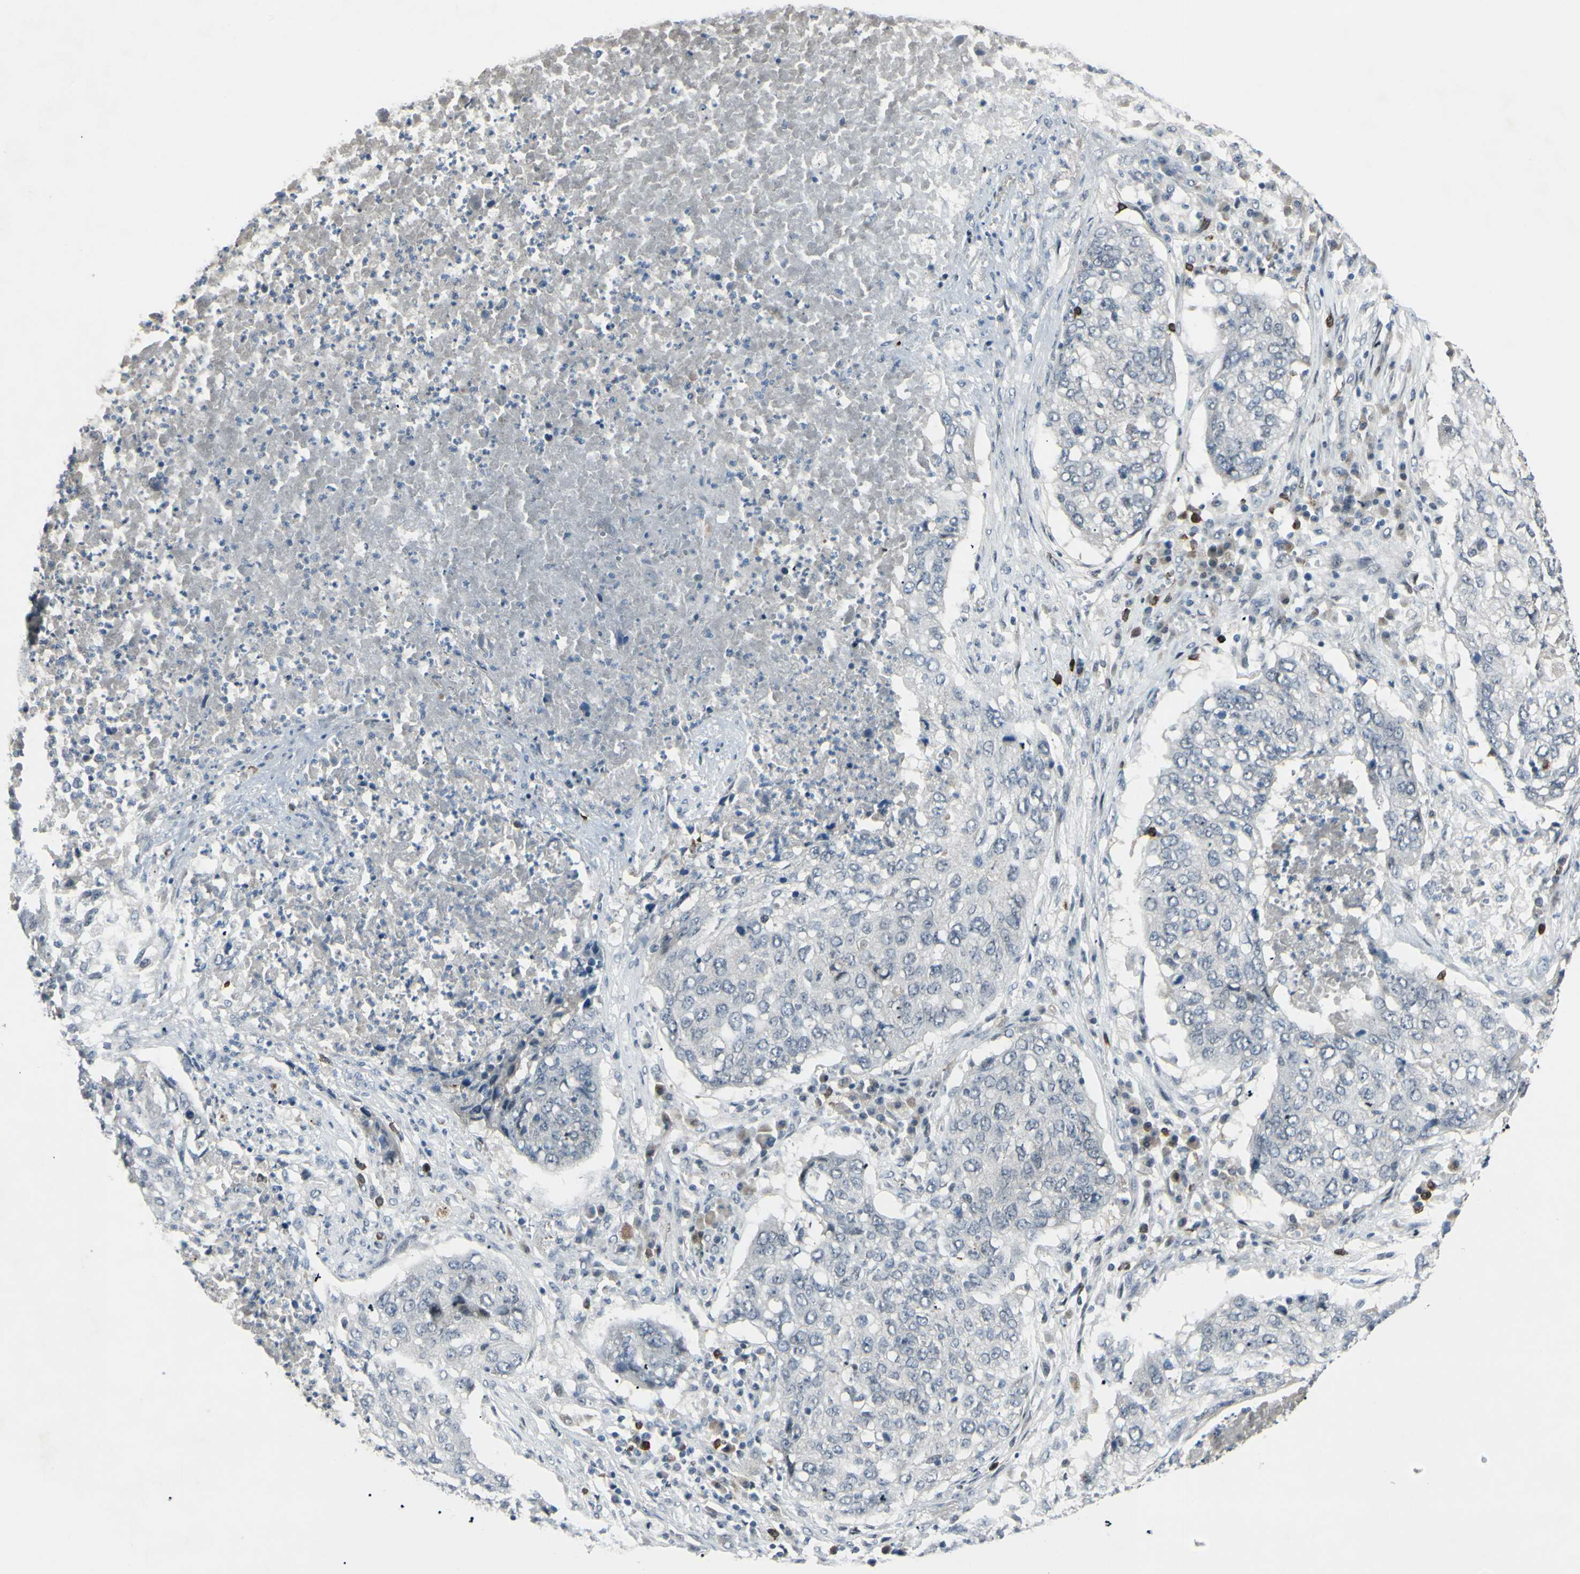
{"staining": {"intensity": "negative", "quantity": "none", "location": "none"}, "tissue": "lung cancer", "cell_type": "Tumor cells", "image_type": "cancer", "snomed": [{"axis": "morphology", "description": "Squamous cell carcinoma, NOS"}, {"axis": "topography", "description": "Lung"}], "caption": "DAB (3,3'-diaminobenzidine) immunohistochemical staining of human squamous cell carcinoma (lung) shows no significant expression in tumor cells. (Brightfield microscopy of DAB (3,3'-diaminobenzidine) IHC at high magnification).", "gene": "ETNK1", "patient": {"sex": "female", "age": 63}}